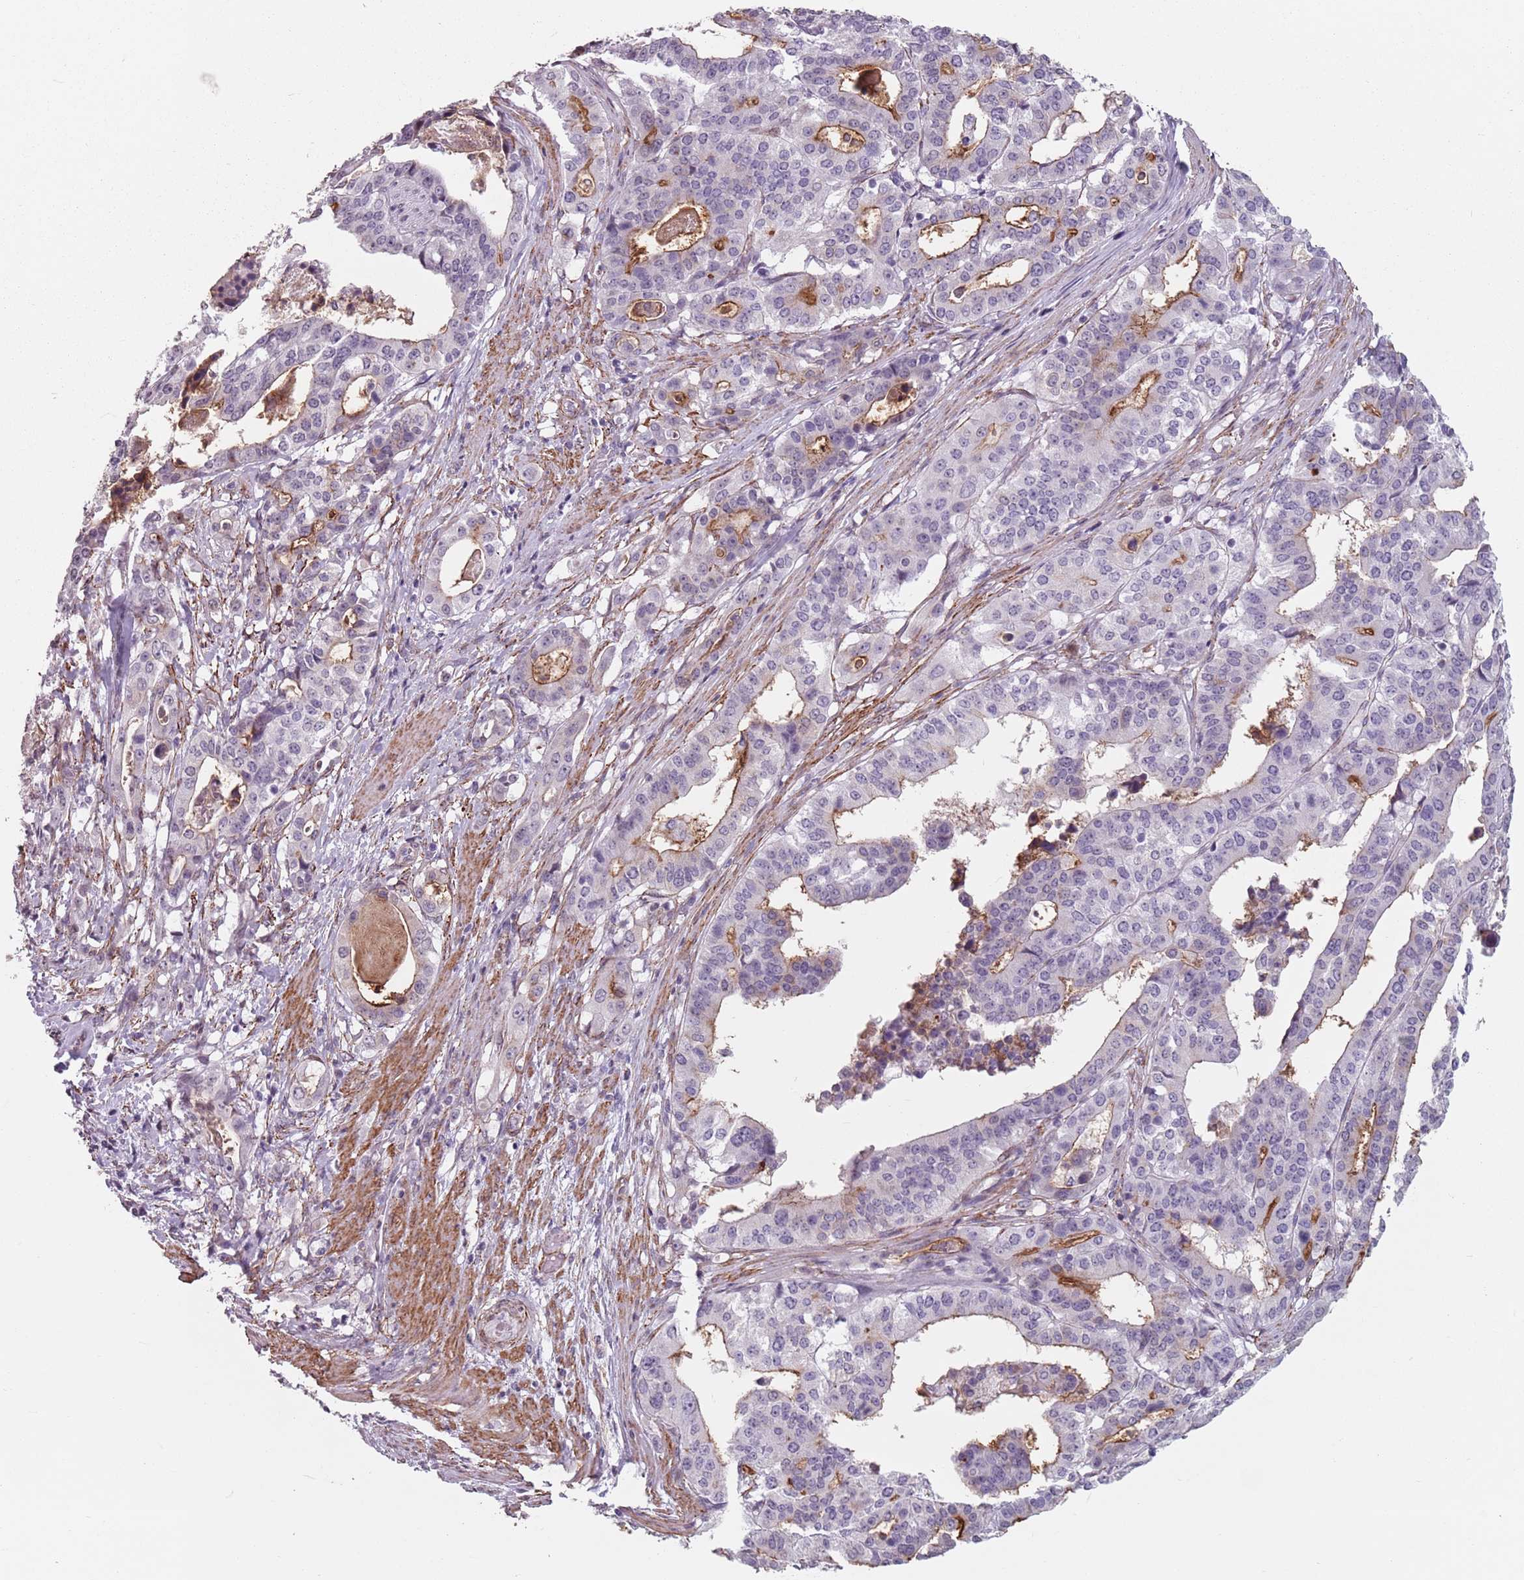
{"staining": {"intensity": "moderate", "quantity": "<25%", "location": "cytoplasmic/membranous"}, "tissue": "stomach cancer", "cell_type": "Tumor cells", "image_type": "cancer", "snomed": [{"axis": "morphology", "description": "Adenocarcinoma, NOS"}, {"axis": "topography", "description": "Stomach"}], "caption": "A histopathology image of human stomach cancer (adenocarcinoma) stained for a protein displays moderate cytoplasmic/membranous brown staining in tumor cells.", "gene": "TMC4", "patient": {"sex": "male", "age": 48}}